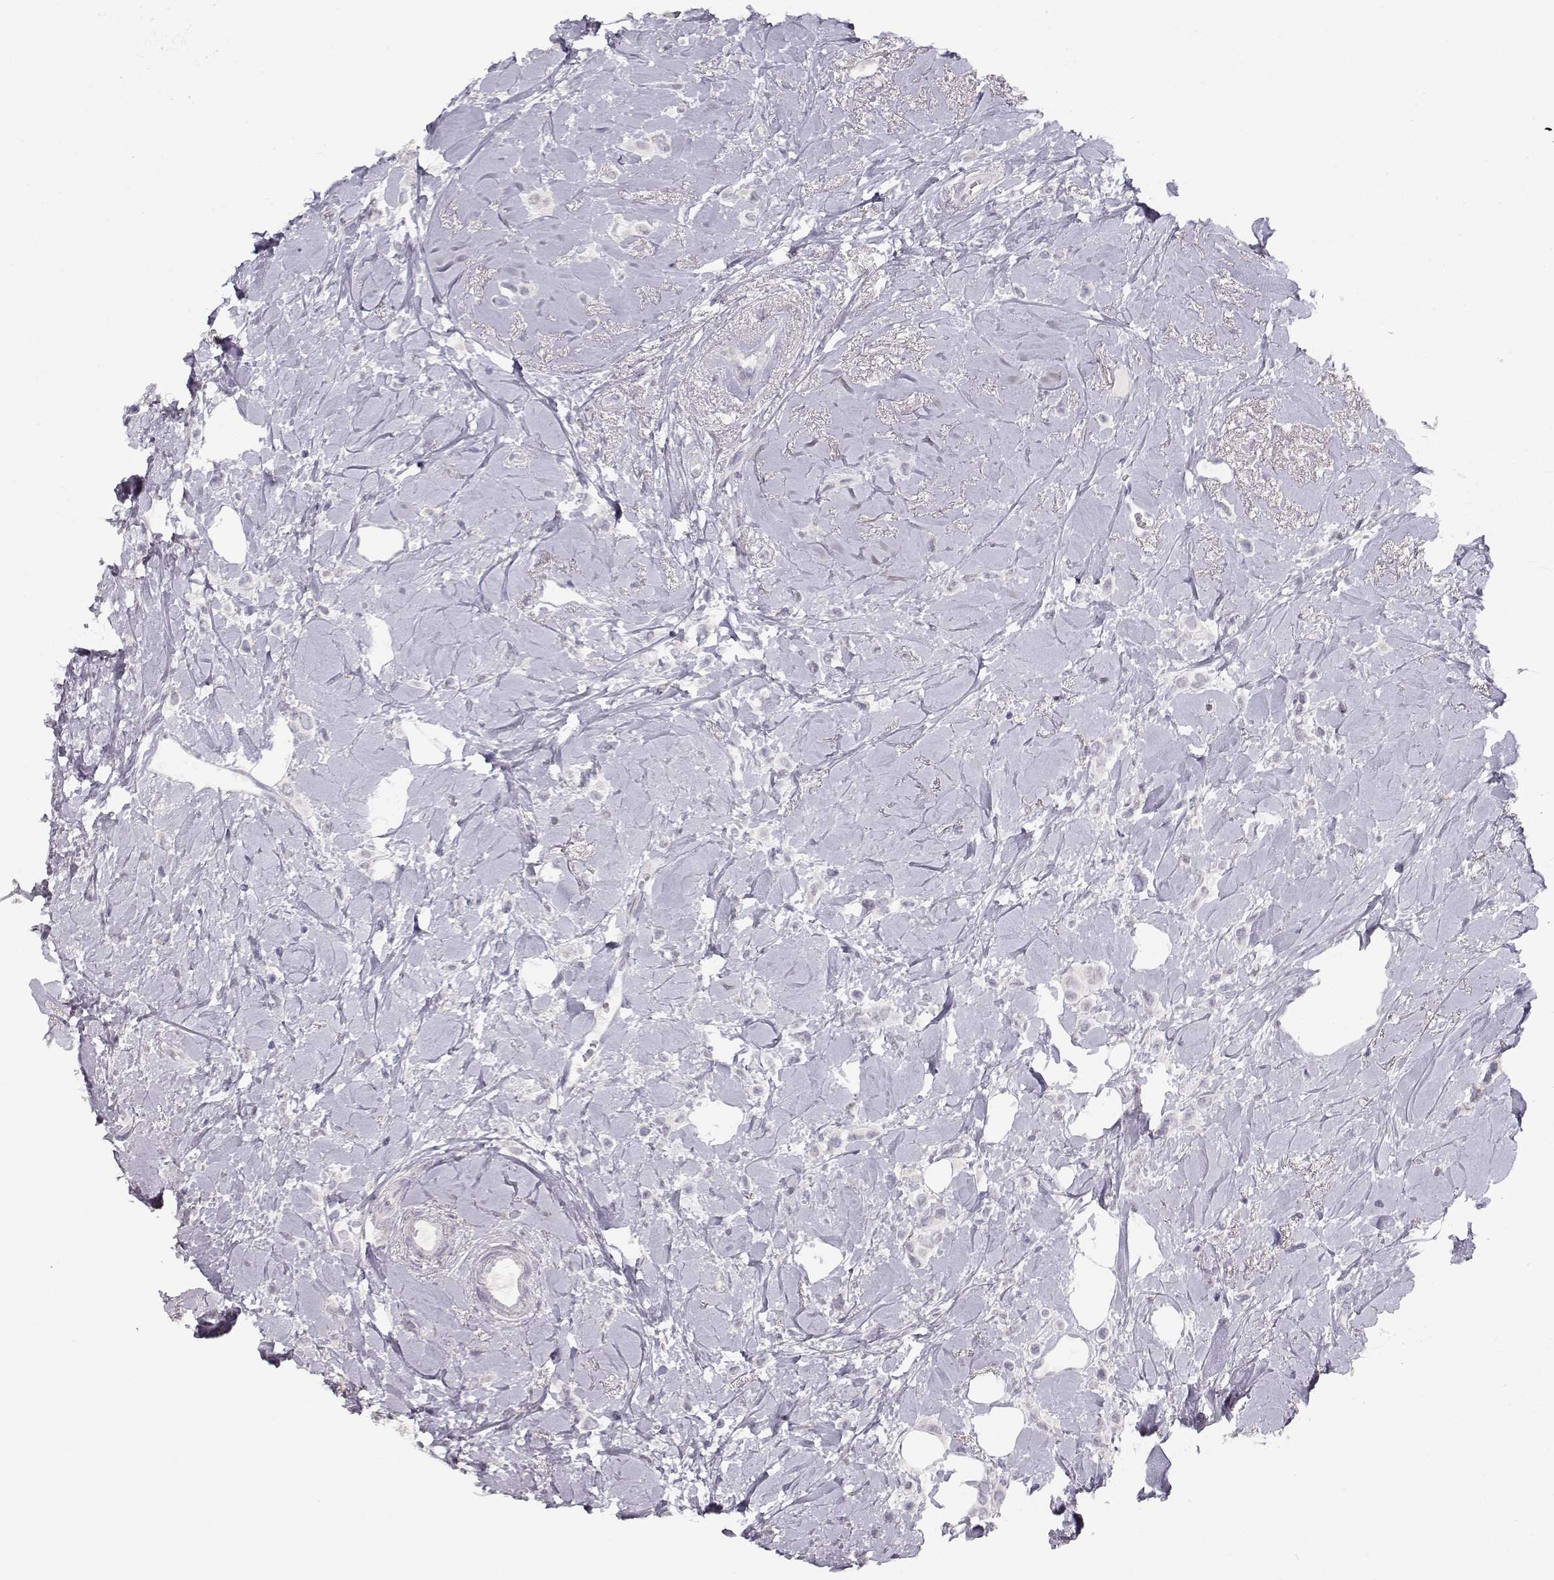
{"staining": {"intensity": "negative", "quantity": "none", "location": "none"}, "tissue": "breast cancer", "cell_type": "Tumor cells", "image_type": "cancer", "snomed": [{"axis": "morphology", "description": "Lobular carcinoma"}, {"axis": "topography", "description": "Breast"}], "caption": "Tumor cells are negative for brown protein staining in breast cancer. (DAB immunohistochemistry with hematoxylin counter stain).", "gene": "TKTL1", "patient": {"sex": "female", "age": 66}}